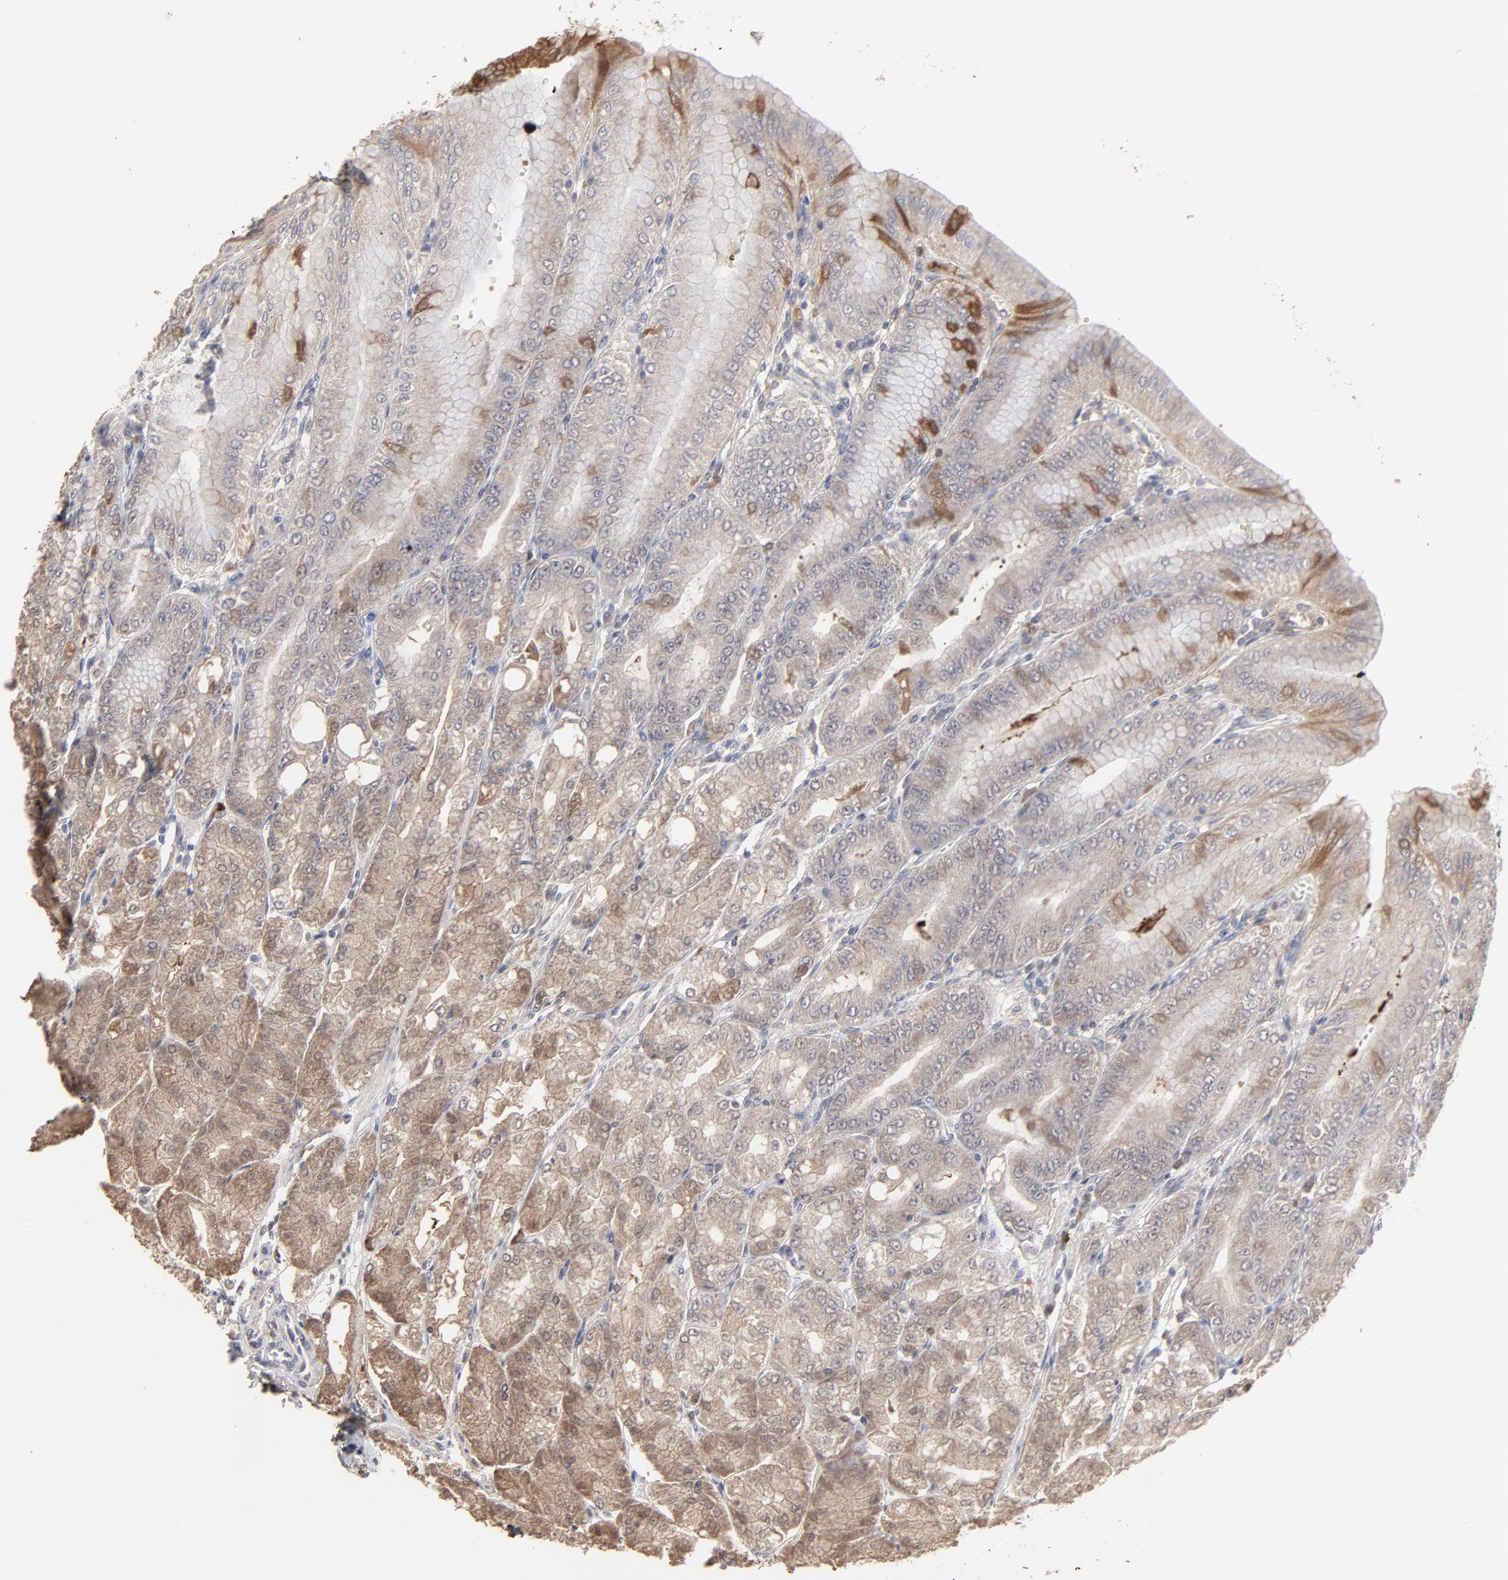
{"staining": {"intensity": "moderate", "quantity": "<25%", "location": "cytoplasmic/membranous"}, "tissue": "stomach", "cell_type": "Glandular cells", "image_type": "normal", "snomed": [{"axis": "morphology", "description": "Normal tissue, NOS"}, {"axis": "topography", "description": "Stomach, lower"}], "caption": "Glandular cells display moderate cytoplasmic/membranous positivity in approximately <25% of cells in unremarkable stomach. (IHC, brightfield microscopy, high magnification).", "gene": "VPREB3", "patient": {"sex": "male", "age": 71}}